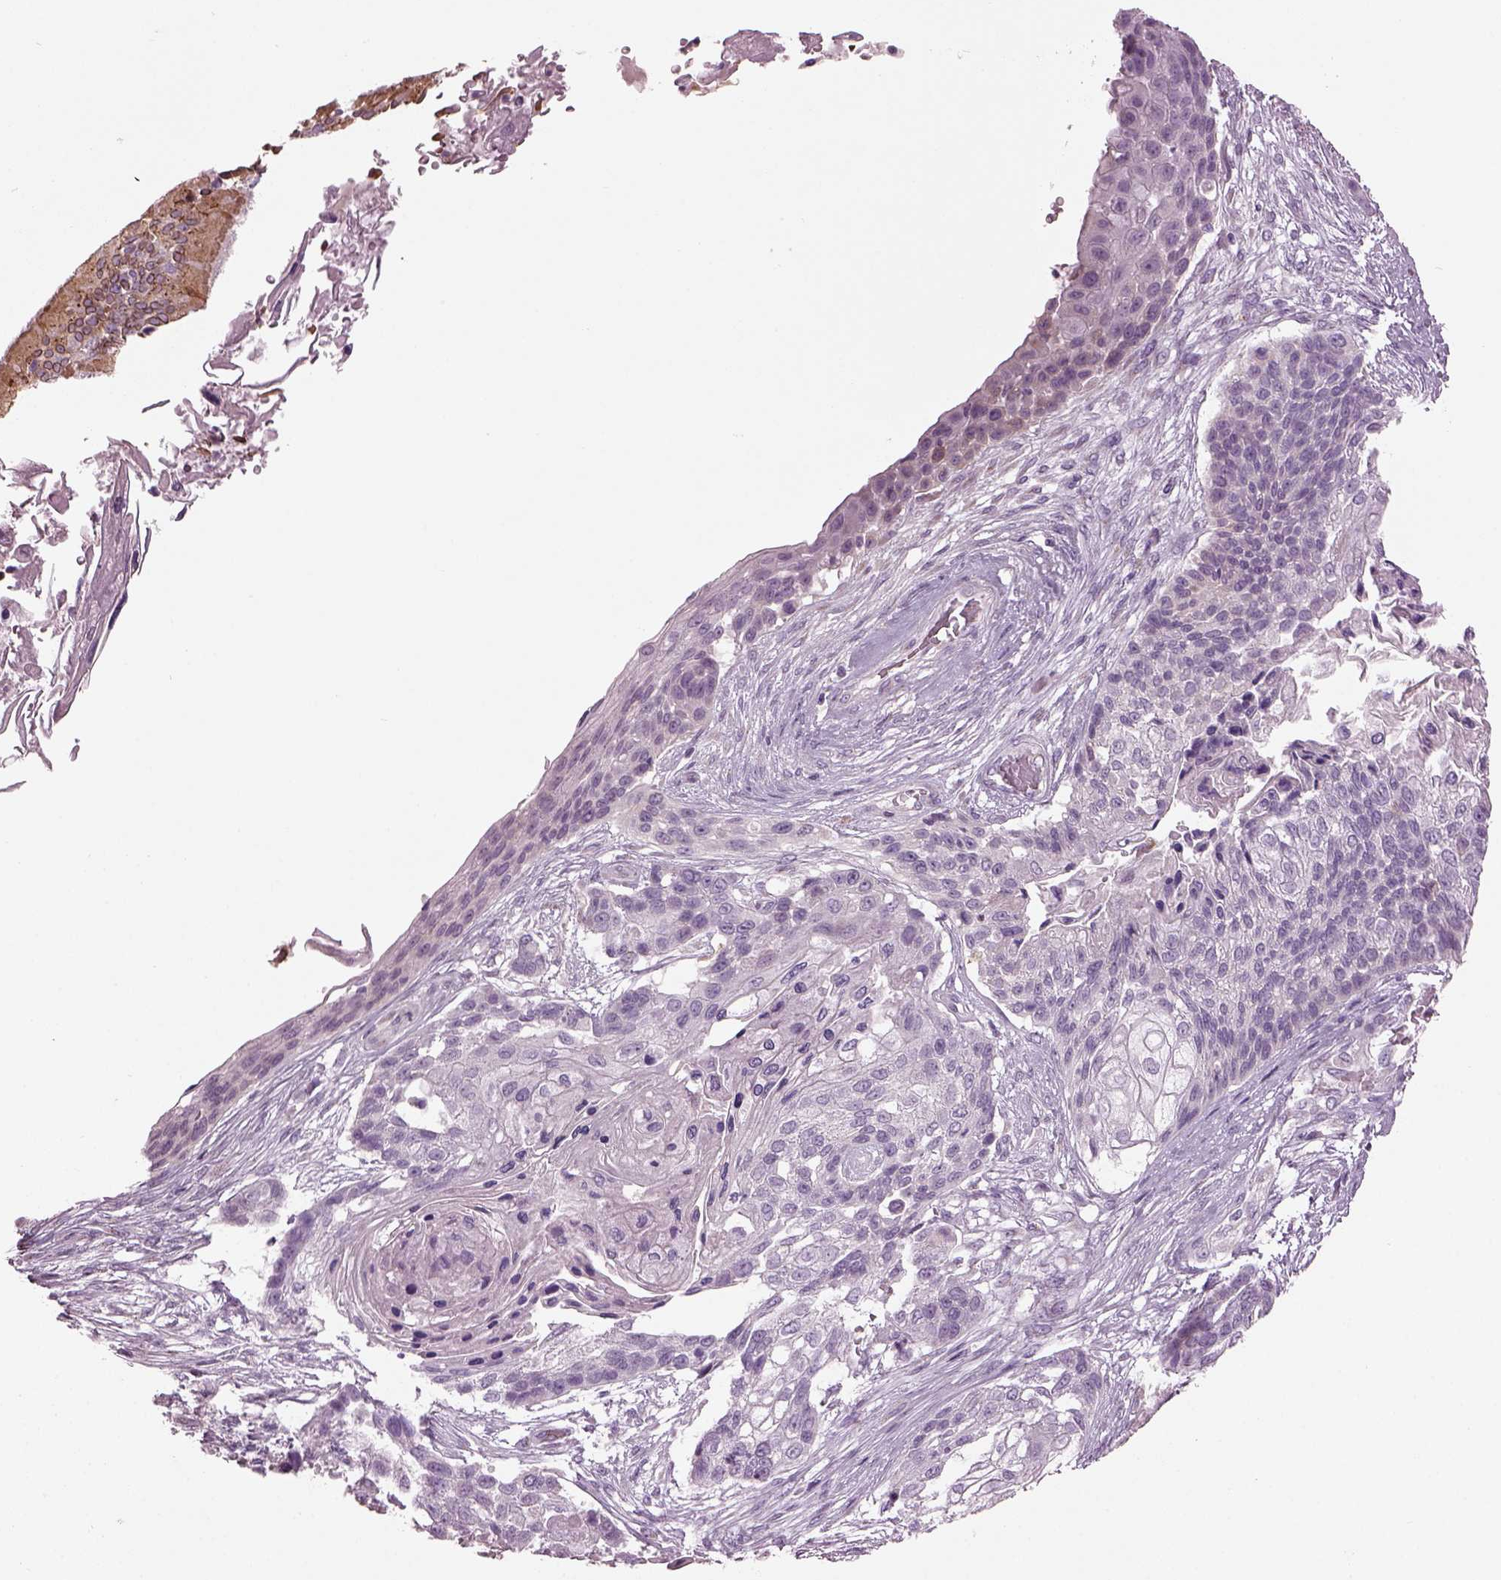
{"staining": {"intensity": "negative", "quantity": "none", "location": "none"}, "tissue": "lung cancer", "cell_type": "Tumor cells", "image_type": "cancer", "snomed": [{"axis": "morphology", "description": "Squamous cell carcinoma, NOS"}, {"axis": "topography", "description": "Lung"}], "caption": "Immunohistochemical staining of human squamous cell carcinoma (lung) reveals no significant staining in tumor cells. Nuclei are stained in blue.", "gene": "TMEM231", "patient": {"sex": "male", "age": 69}}